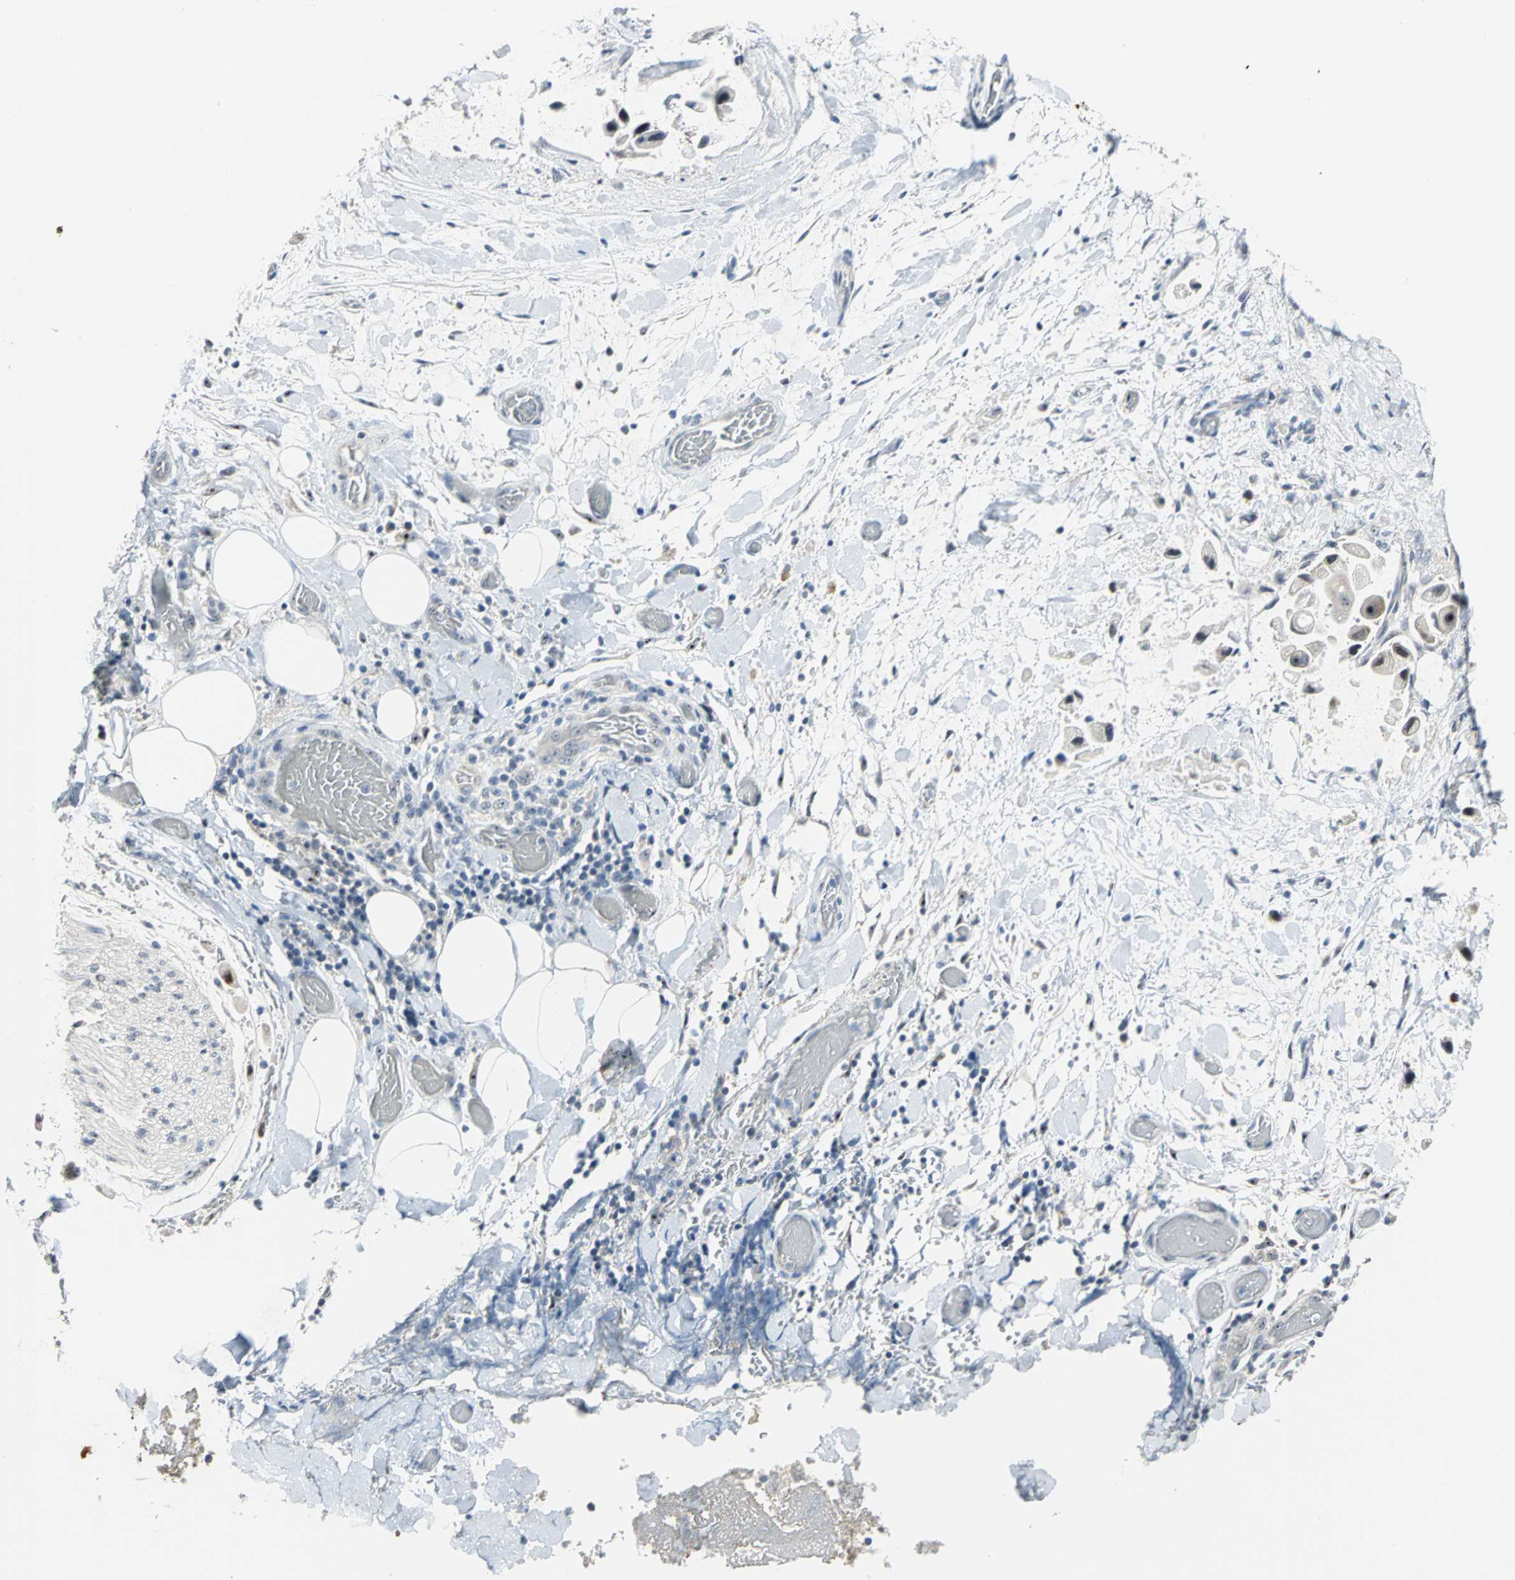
{"staining": {"intensity": "moderate", "quantity": ">75%", "location": "nuclear"}, "tissue": "adipose tissue", "cell_type": "Adipocytes", "image_type": "normal", "snomed": [{"axis": "morphology", "description": "Normal tissue, NOS"}, {"axis": "morphology", "description": "Cholangiocarcinoma"}, {"axis": "topography", "description": "Liver"}, {"axis": "topography", "description": "Peripheral nerve tissue"}], "caption": "Immunohistochemistry (DAB) staining of normal adipose tissue displays moderate nuclear protein expression in approximately >75% of adipocytes. (DAB IHC with brightfield microscopy, high magnification).", "gene": "MYBBP1A", "patient": {"sex": "male", "age": 50}}